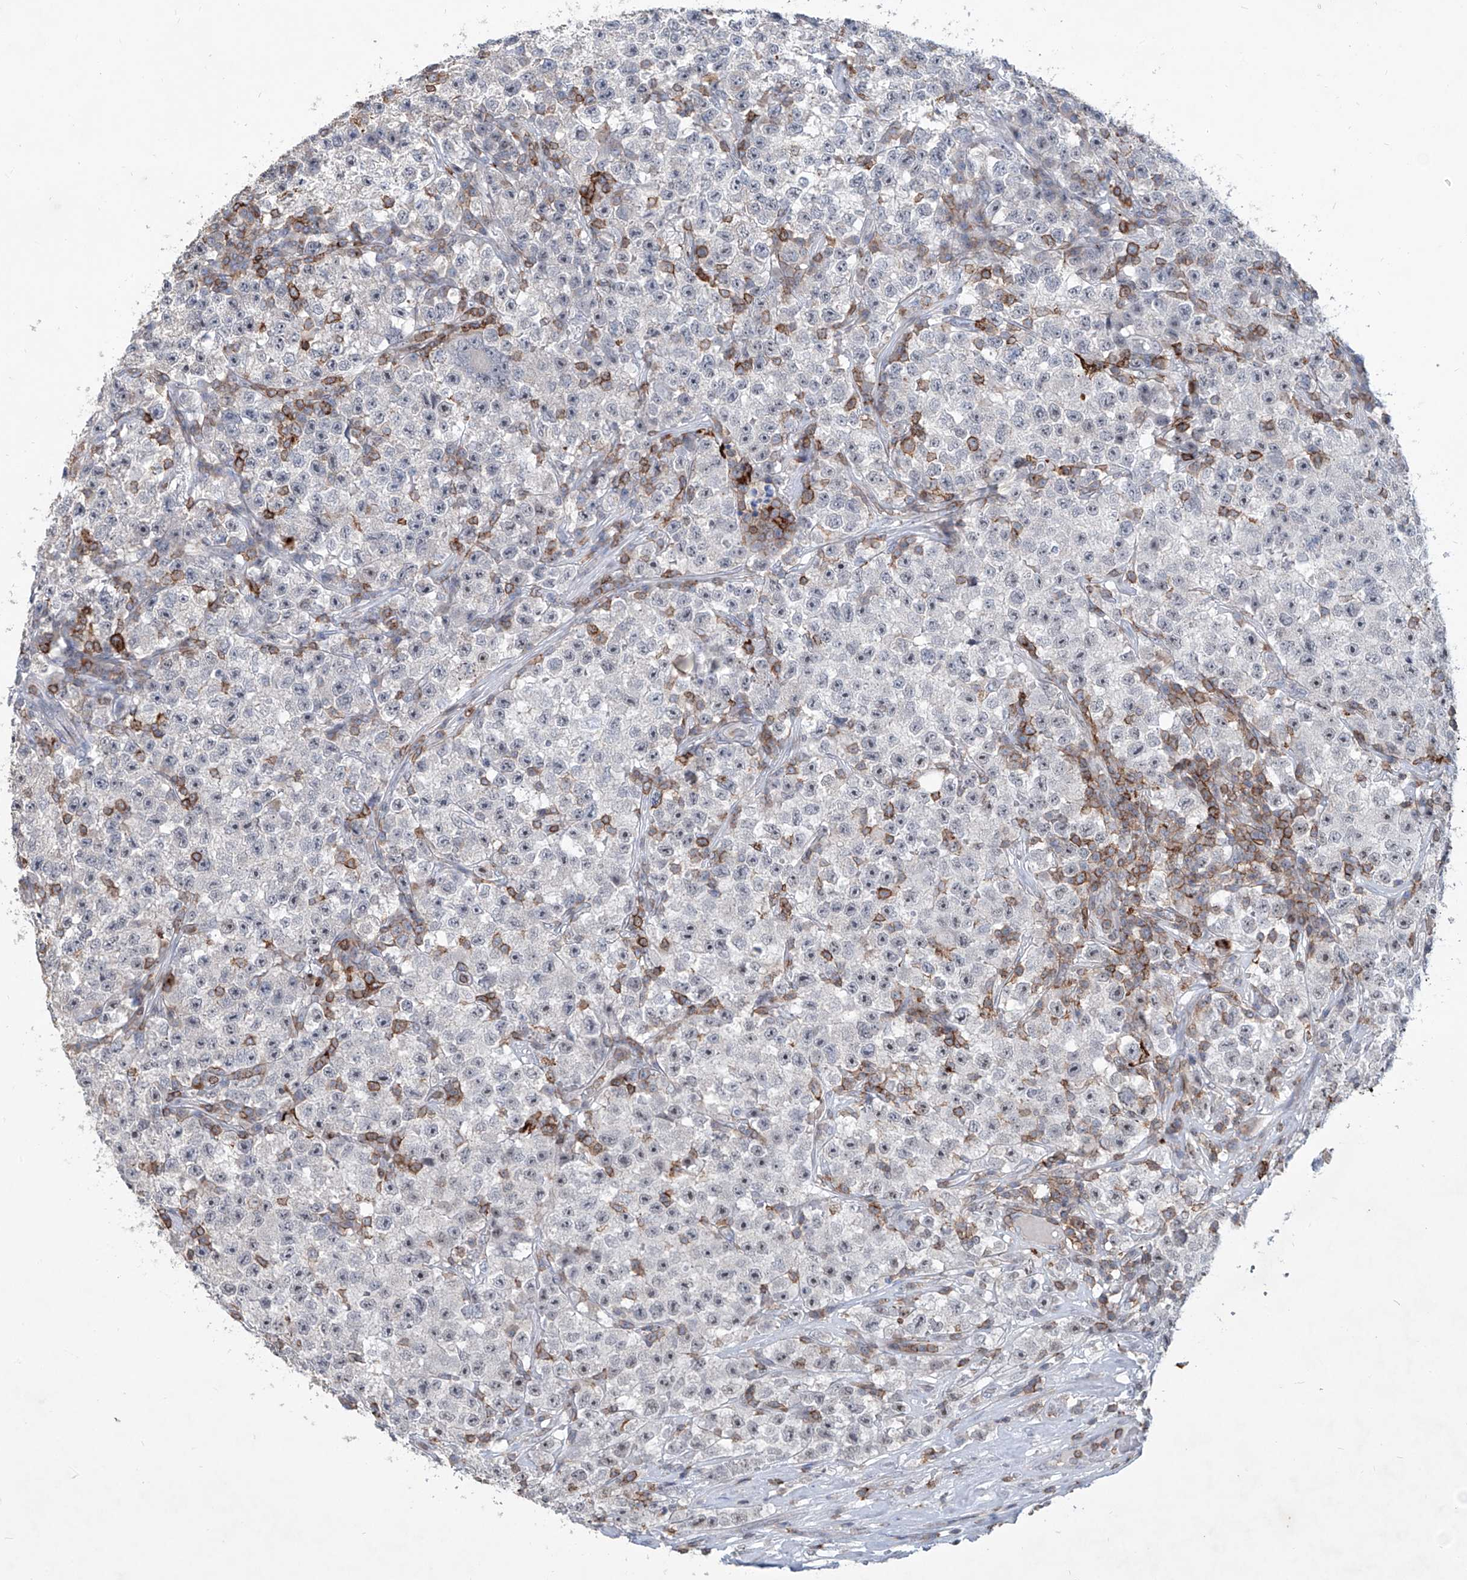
{"staining": {"intensity": "negative", "quantity": "none", "location": "none"}, "tissue": "testis cancer", "cell_type": "Tumor cells", "image_type": "cancer", "snomed": [{"axis": "morphology", "description": "Seminoma, NOS"}, {"axis": "topography", "description": "Testis"}], "caption": "The image demonstrates no significant positivity in tumor cells of testis seminoma. Nuclei are stained in blue.", "gene": "ZBTB48", "patient": {"sex": "male", "age": 22}}